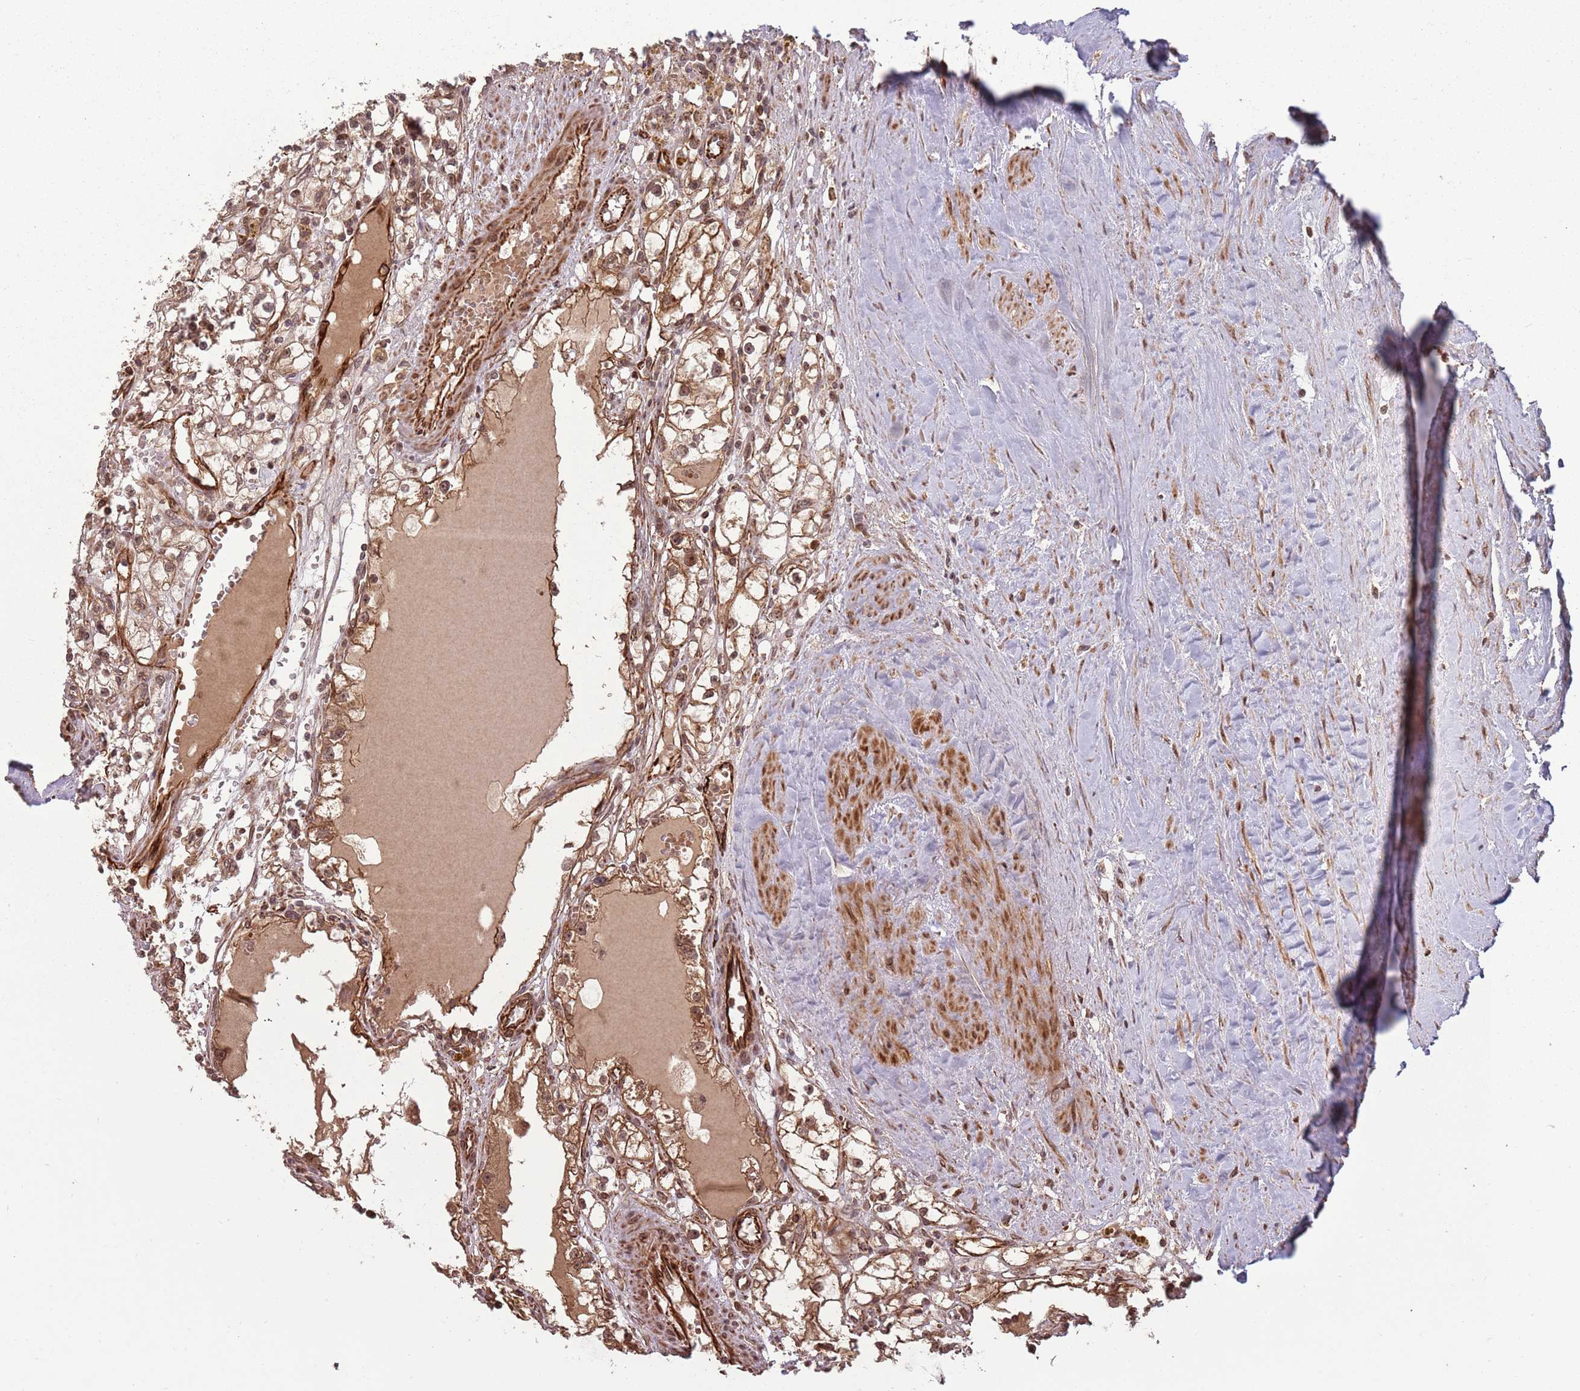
{"staining": {"intensity": "moderate", "quantity": ">75%", "location": "cytoplasmic/membranous,nuclear"}, "tissue": "renal cancer", "cell_type": "Tumor cells", "image_type": "cancer", "snomed": [{"axis": "morphology", "description": "Adenocarcinoma, NOS"}, {"axis": "topography", "description": "Kidney"}], "caption": "Renal adenocarcinoma stained with a protein marker displays moderate staining in tumor cells.", "gene": "ADAMTS3", "patient": {"sex": "male", "age": 56}}